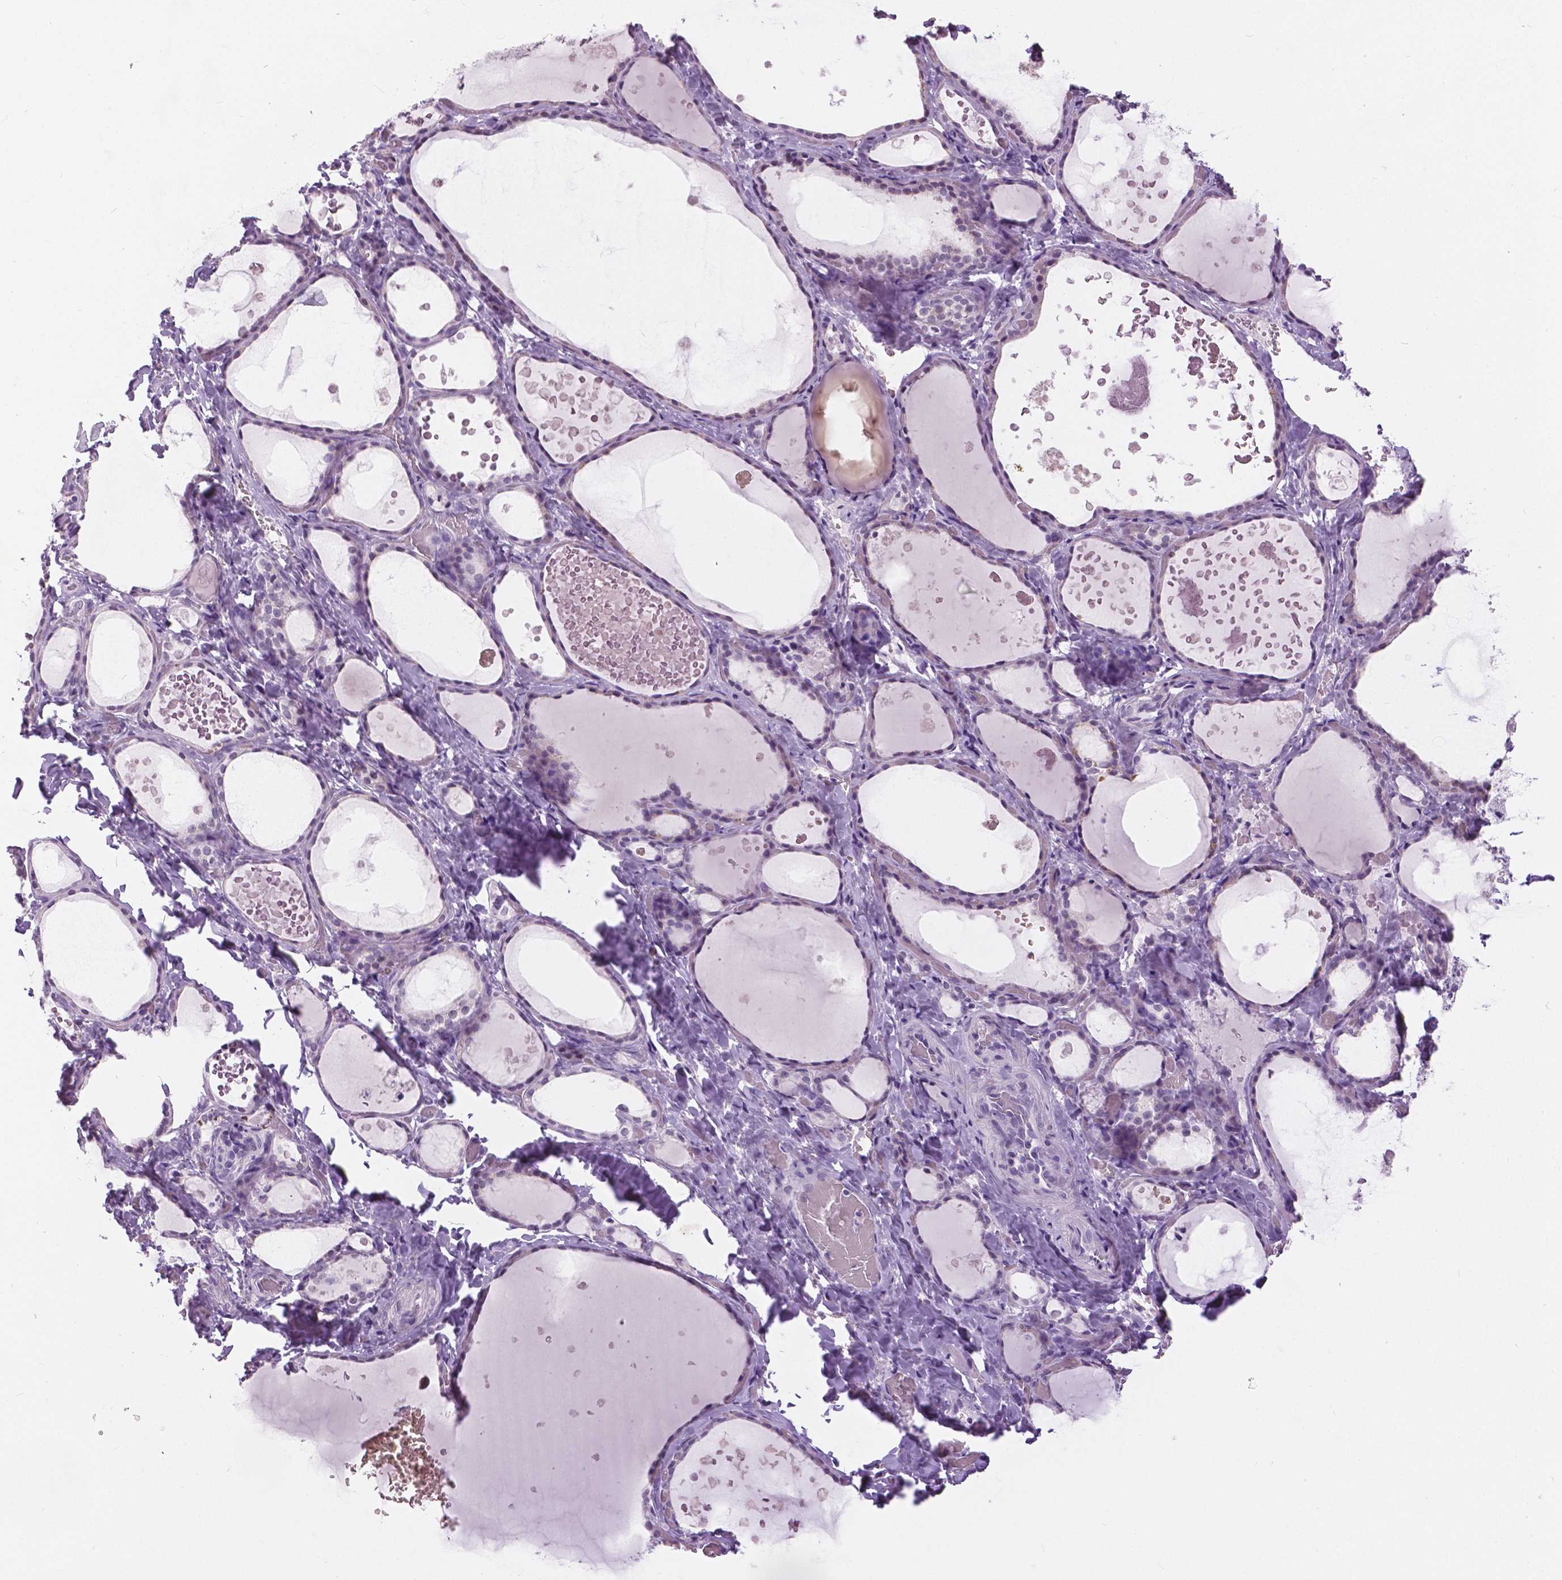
{"staining": {"intensity": "negative", "quantity": "none", "location": "none"}, "tissue": "thyroid gland", "cell_type": "Glandular cells", "image_type": "normal", "snomed": [{"axis": "morphology", "description": "Normal tissue, NOS"}, {"axis": "topography", "description": "Thyroid gland"}], "caption": "This micrograph is of unremarkable thyroid gland stained with IHC to label a protein in brown with the nuclei are counter-stained blue. There is no staining in glandular cells.", "gene": "MYOM1", "patient": {"sex": "female", "age": 56}}